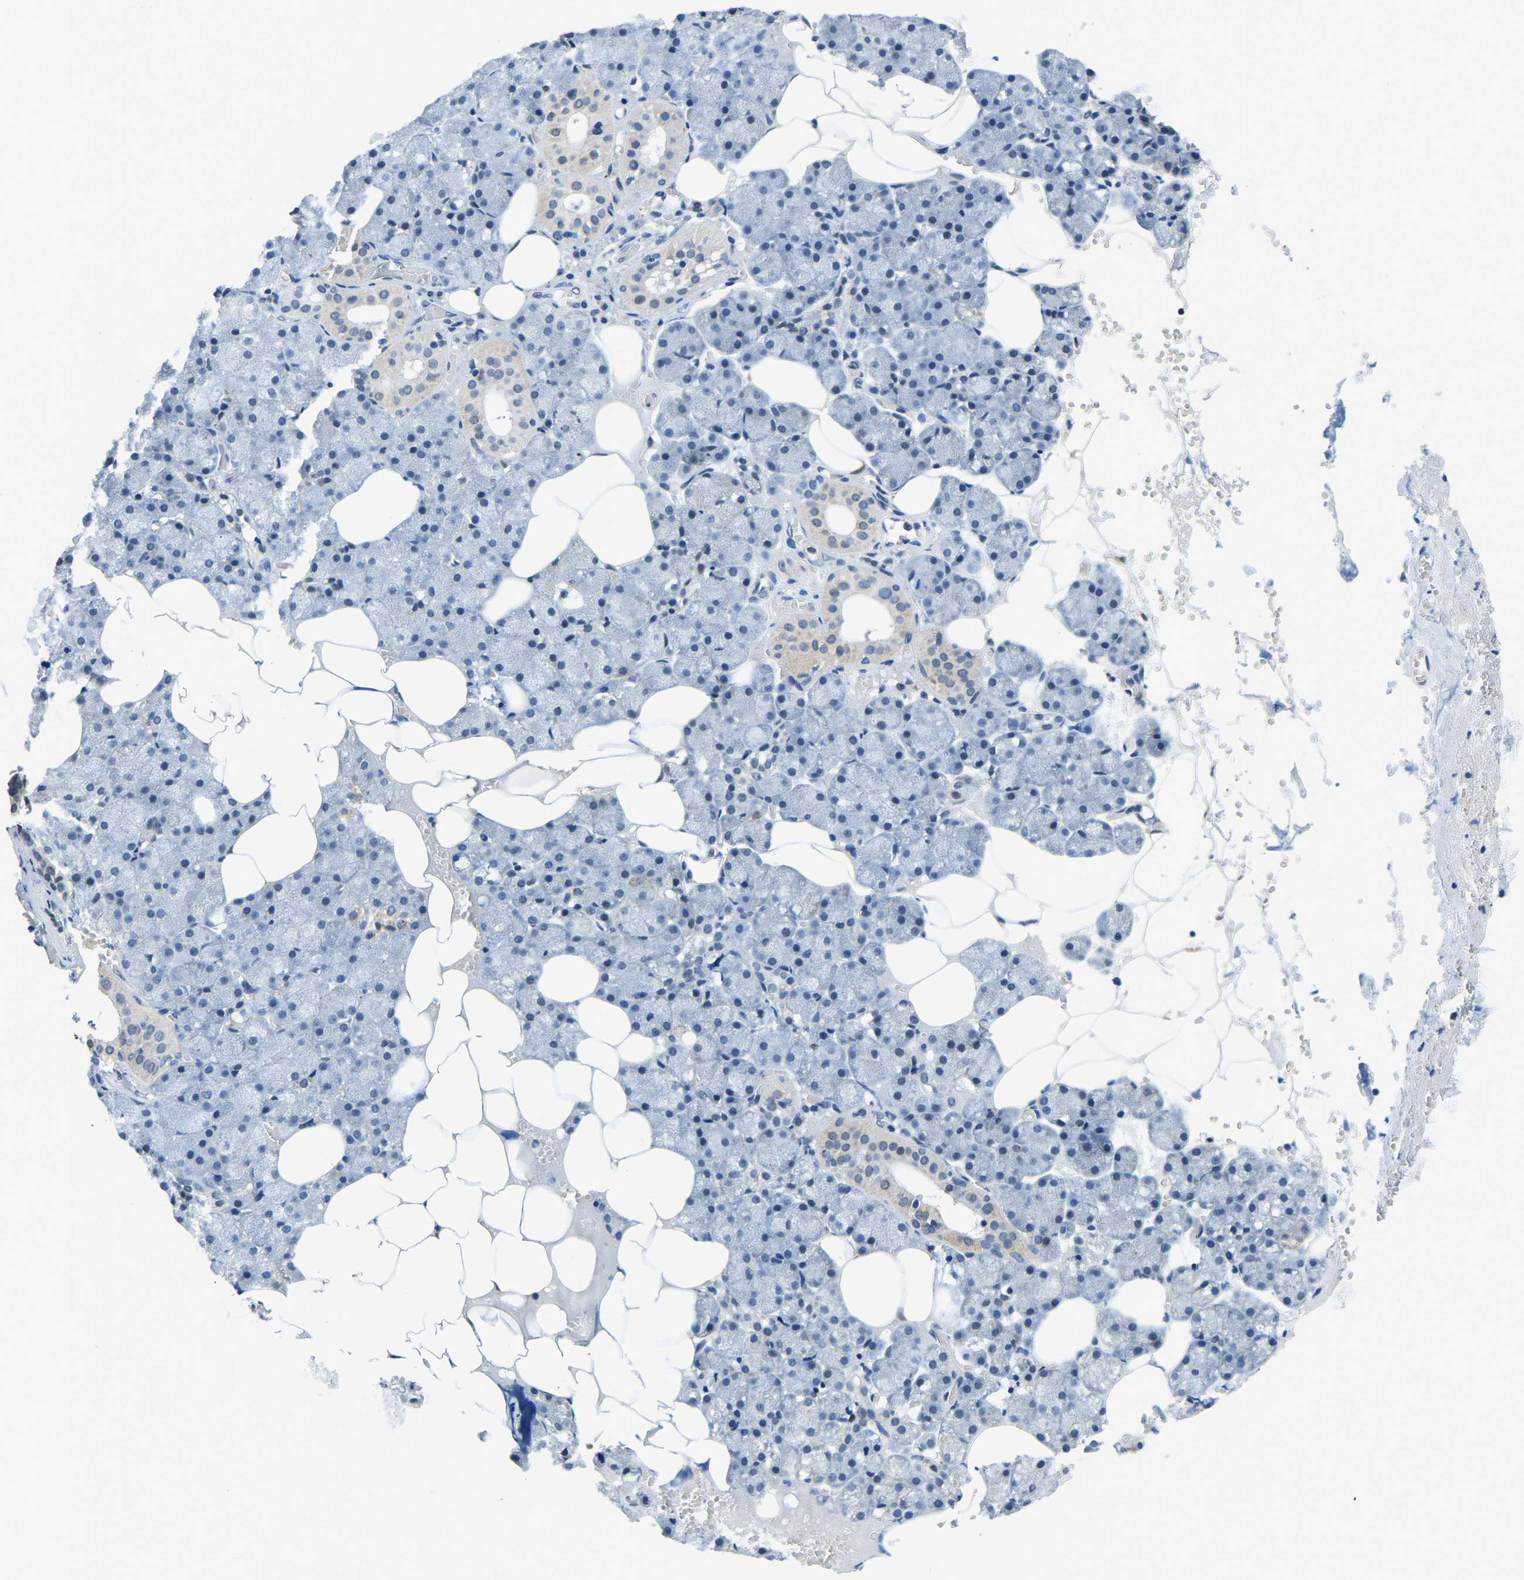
{"staining": {"intensity": "weak", "quantity": "<25%", "location": "cytoplasmic/membranous"}, "tissue": "salivary gland", "cell_type": "Glandular cells", "image_type": "normal", "snomed": [{"axis": "morphology", "description": "Normal tissue, NOS"}, {"axis": "topography", "description": "Salivary gland"}], "caption": "Glandular cells show no significant expression in benign salivary gland.", "gene": "BNIP3L", "patient": {"sex": "male", "age": 62}}